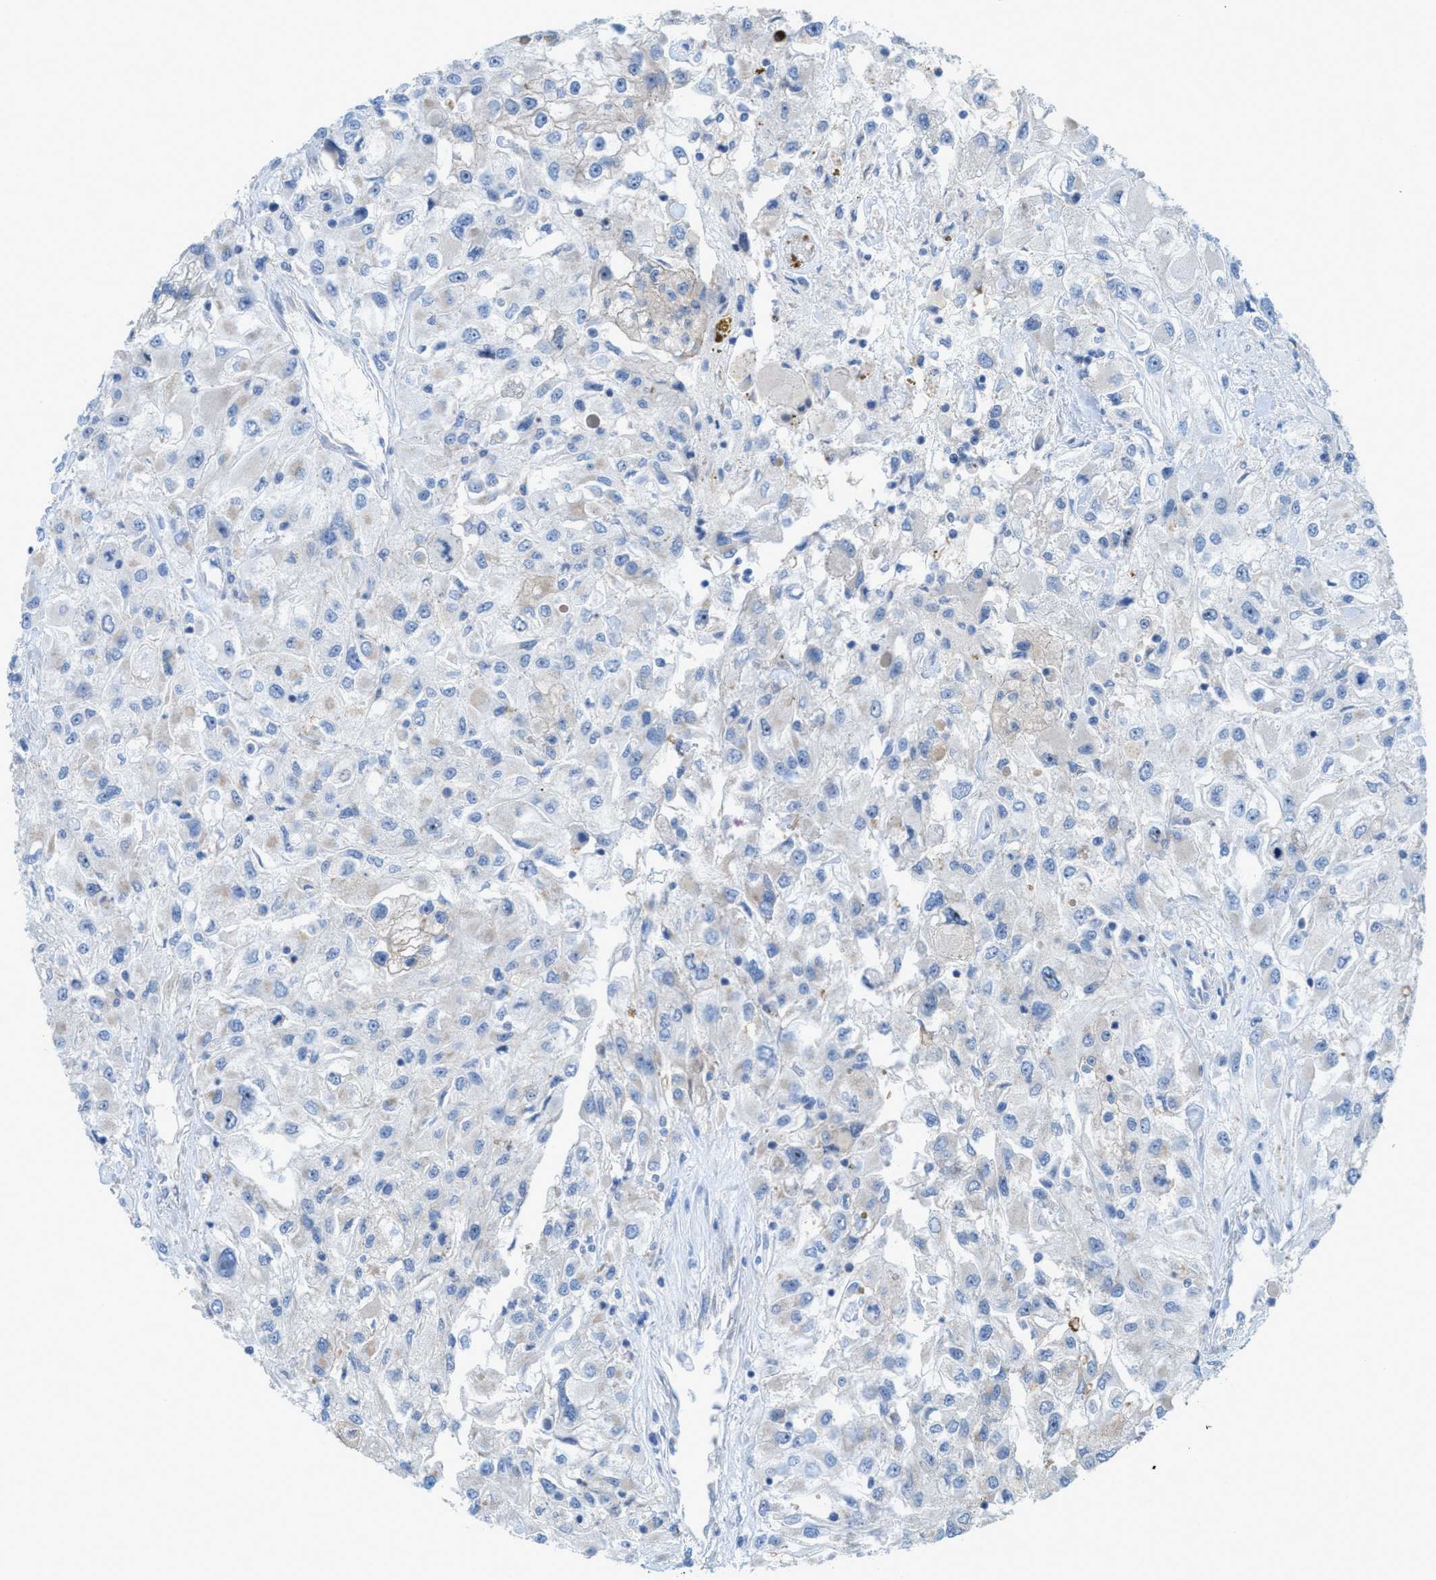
{"staining": {"intensity": "negative", "quantity": "none", "location": "none"}, "tissue": "renal cancer", "cell_type": "Tumor cells", "image_type": "cancer", "snomed": [{"axis": "morphology", "description": "Adenocarcinoma, NOS"}, {"axis": "topography", "description": "Kidney"}], "caption": "Tumor cells are negative for protein expression in human renal cancer.", "gene": "CMTM1", "patient": {"sex": "female", "age": 52}}